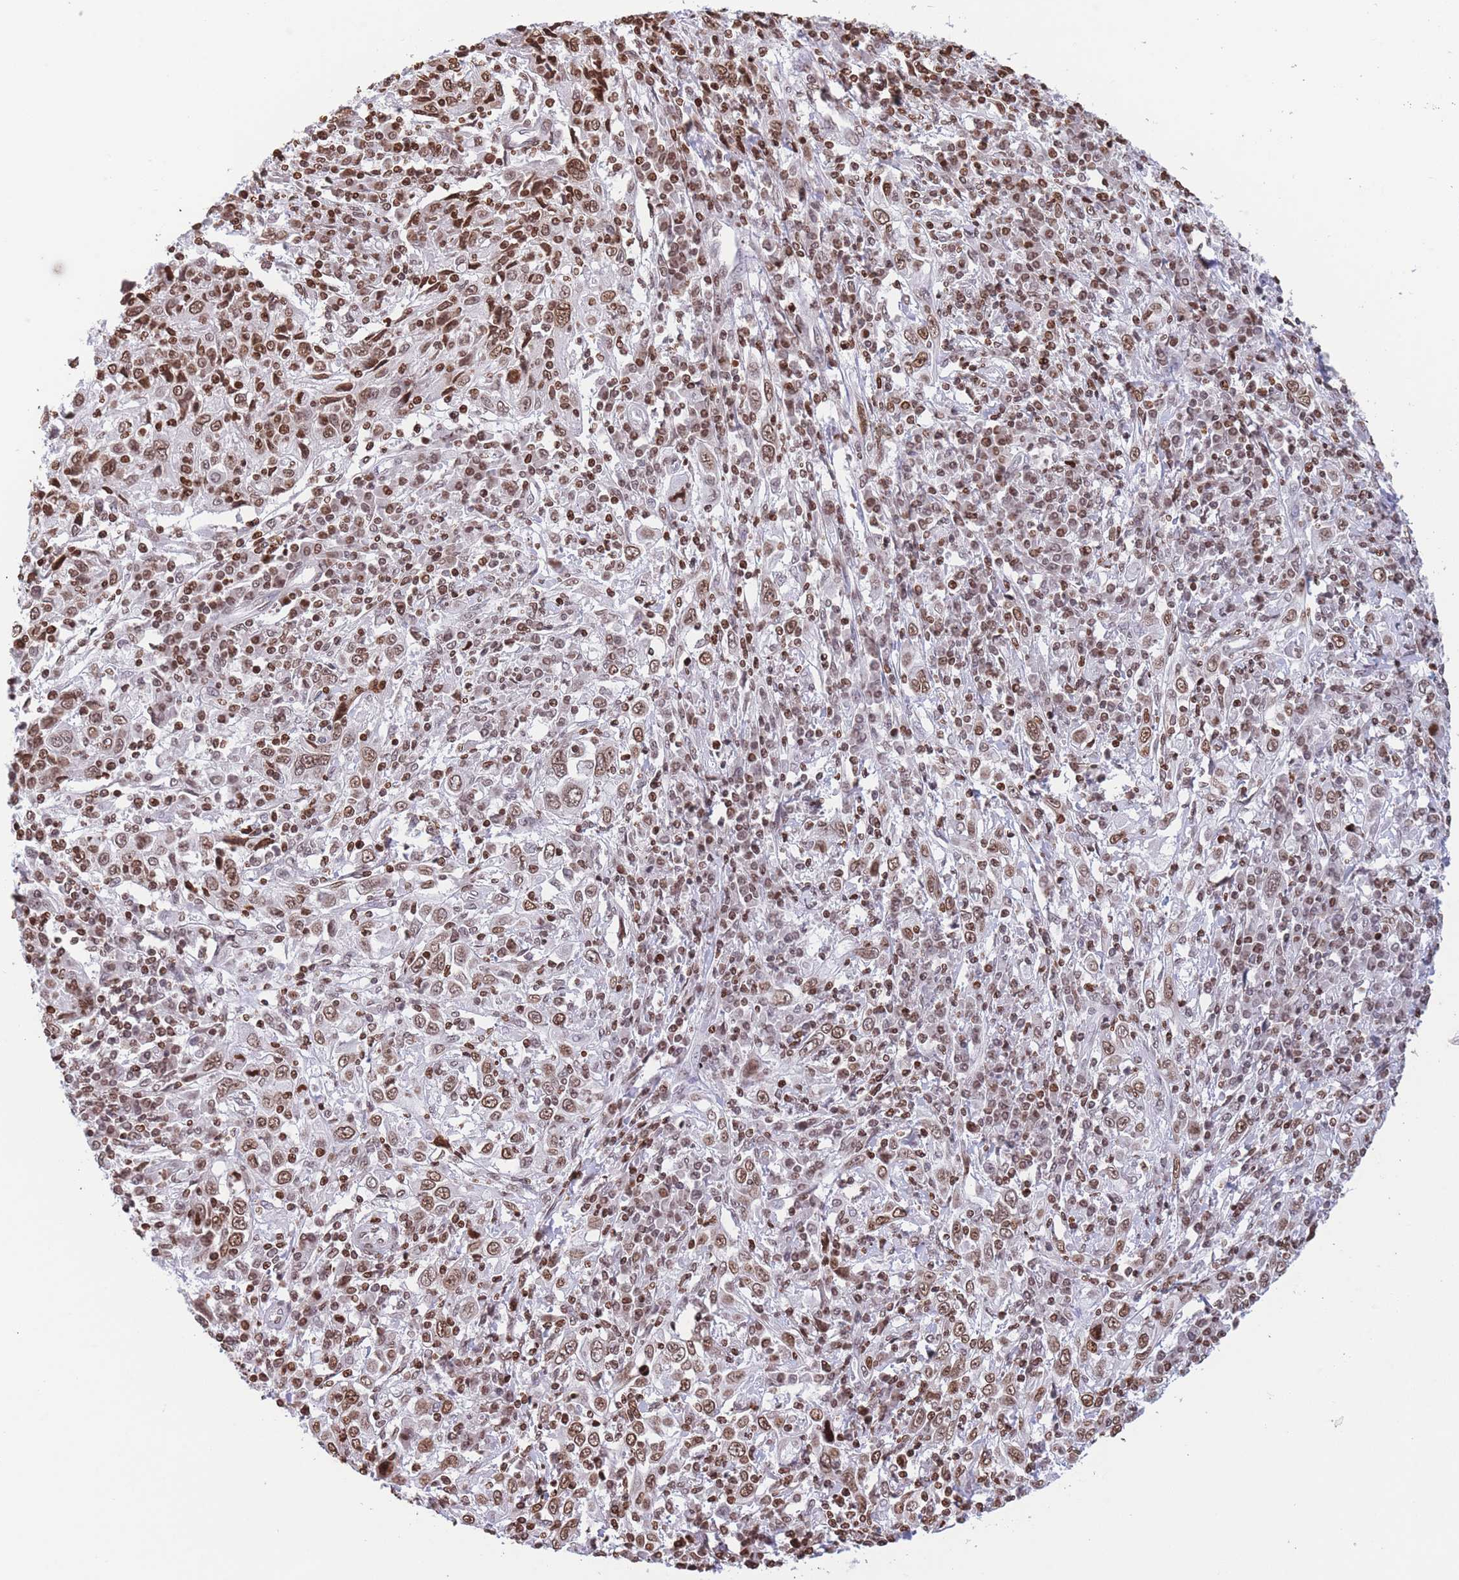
{"staining": {"intensity": "moderate", "quantity": ">75%", "location": "nuclear"}, "tissue": "cervical cancer", "cell_type": "Tumor cells", "image_type": "cancer", "snomed": [{"axis": "morphology", "description": "Squamous cell carcinoma, NOS"}, {"axis": "topography", "description": "Cervix"}], "caption": "An IHC image of neoplastic tissue is shown. Protein staining in brown highlights moderate nuclear positivity in cervical squamous cell carcinoma within tumor cells.", "gene": "H2BC11", "patient": {"sex": "female", "age": 46}}